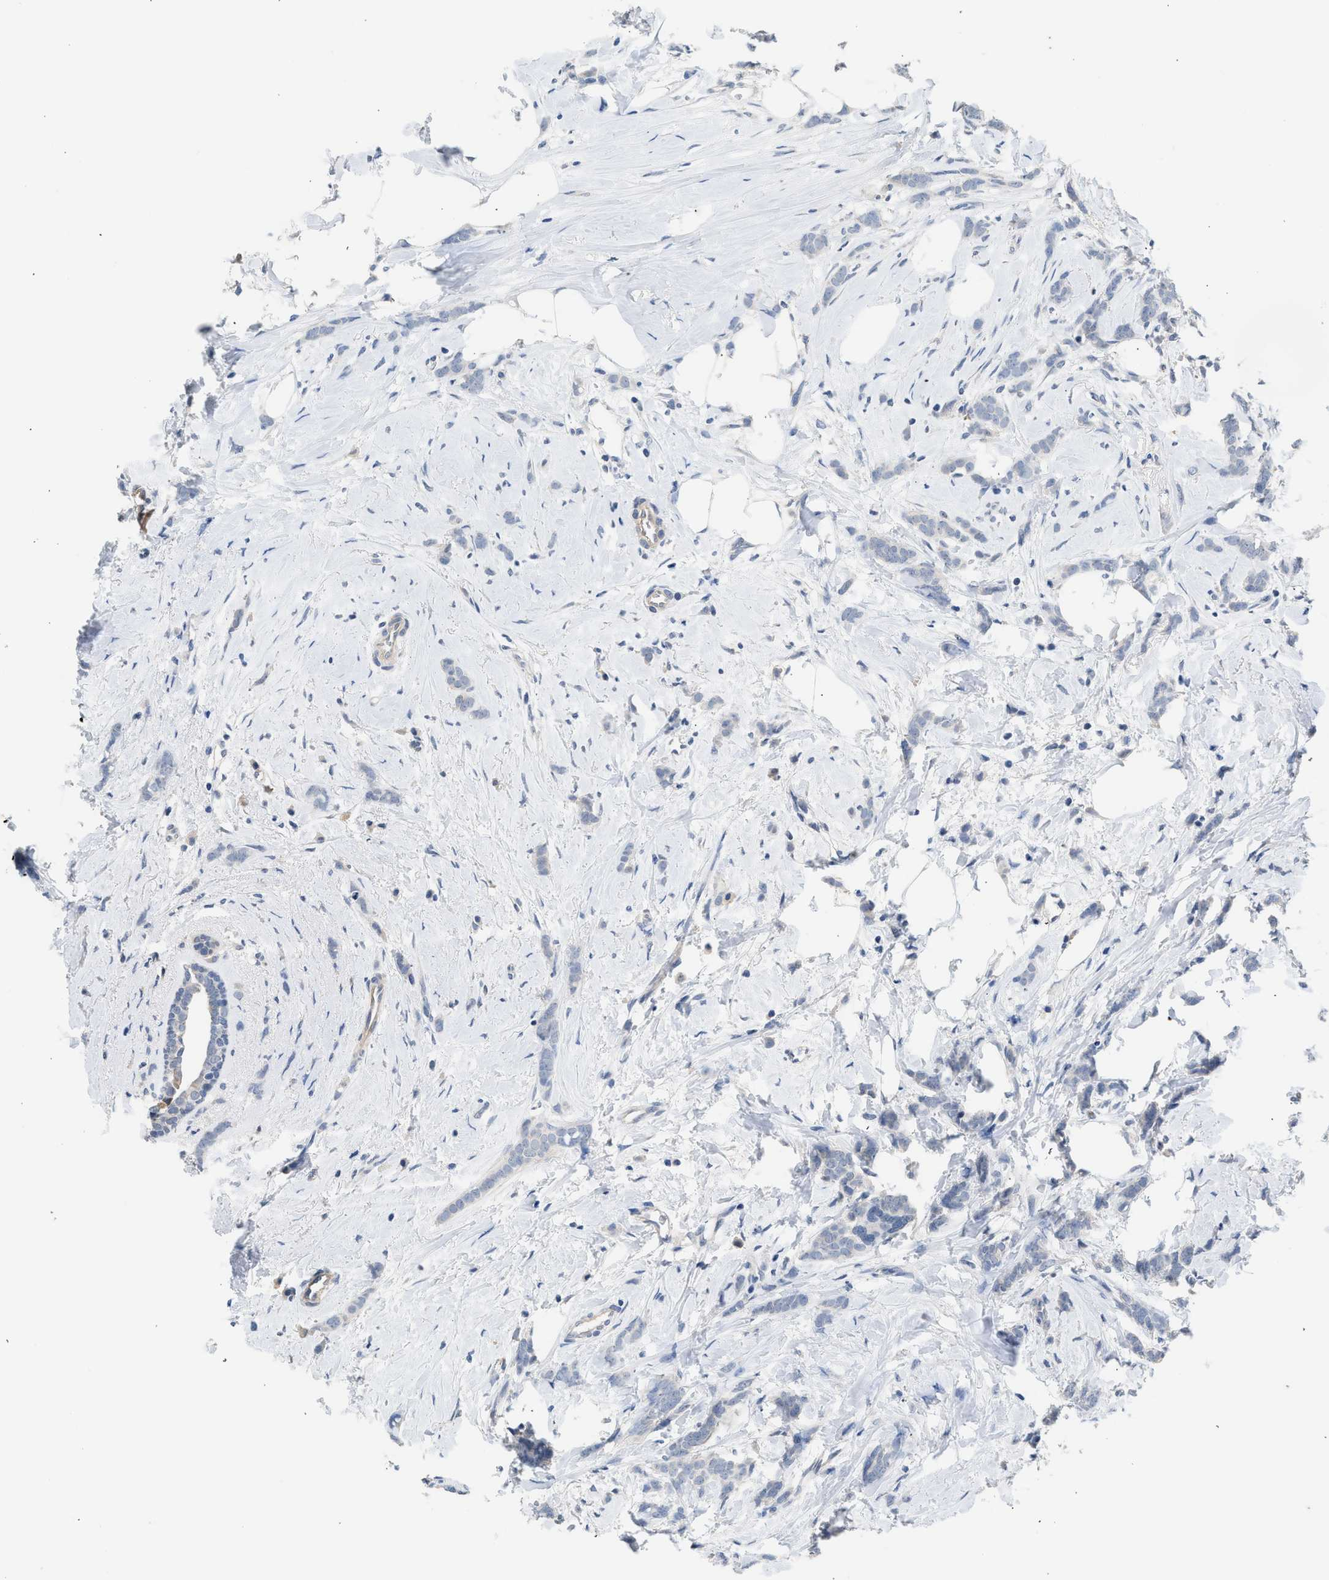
{"staining": {"intensity": "negative", "quantity": "none", "location": "none"}, "tissue": "breast cancer", "cell_type": "Tumor cells", "image_type": "cancer", "snomed": [{"axis": "morphology", "description": "Lobular carcinoma, in situ"}, {"axis": "morphology", "description": "Lobular carcinoma"}, {"axis": "topography", "description": "Breast"}], "caption": "Breast cancer (lobular carcinoma in situ) stained for a protein using immunohistochemistry reveals no staining tumor cells.", "gene": "CSF3R", "patient": {"sex": "female", "age": 41}}